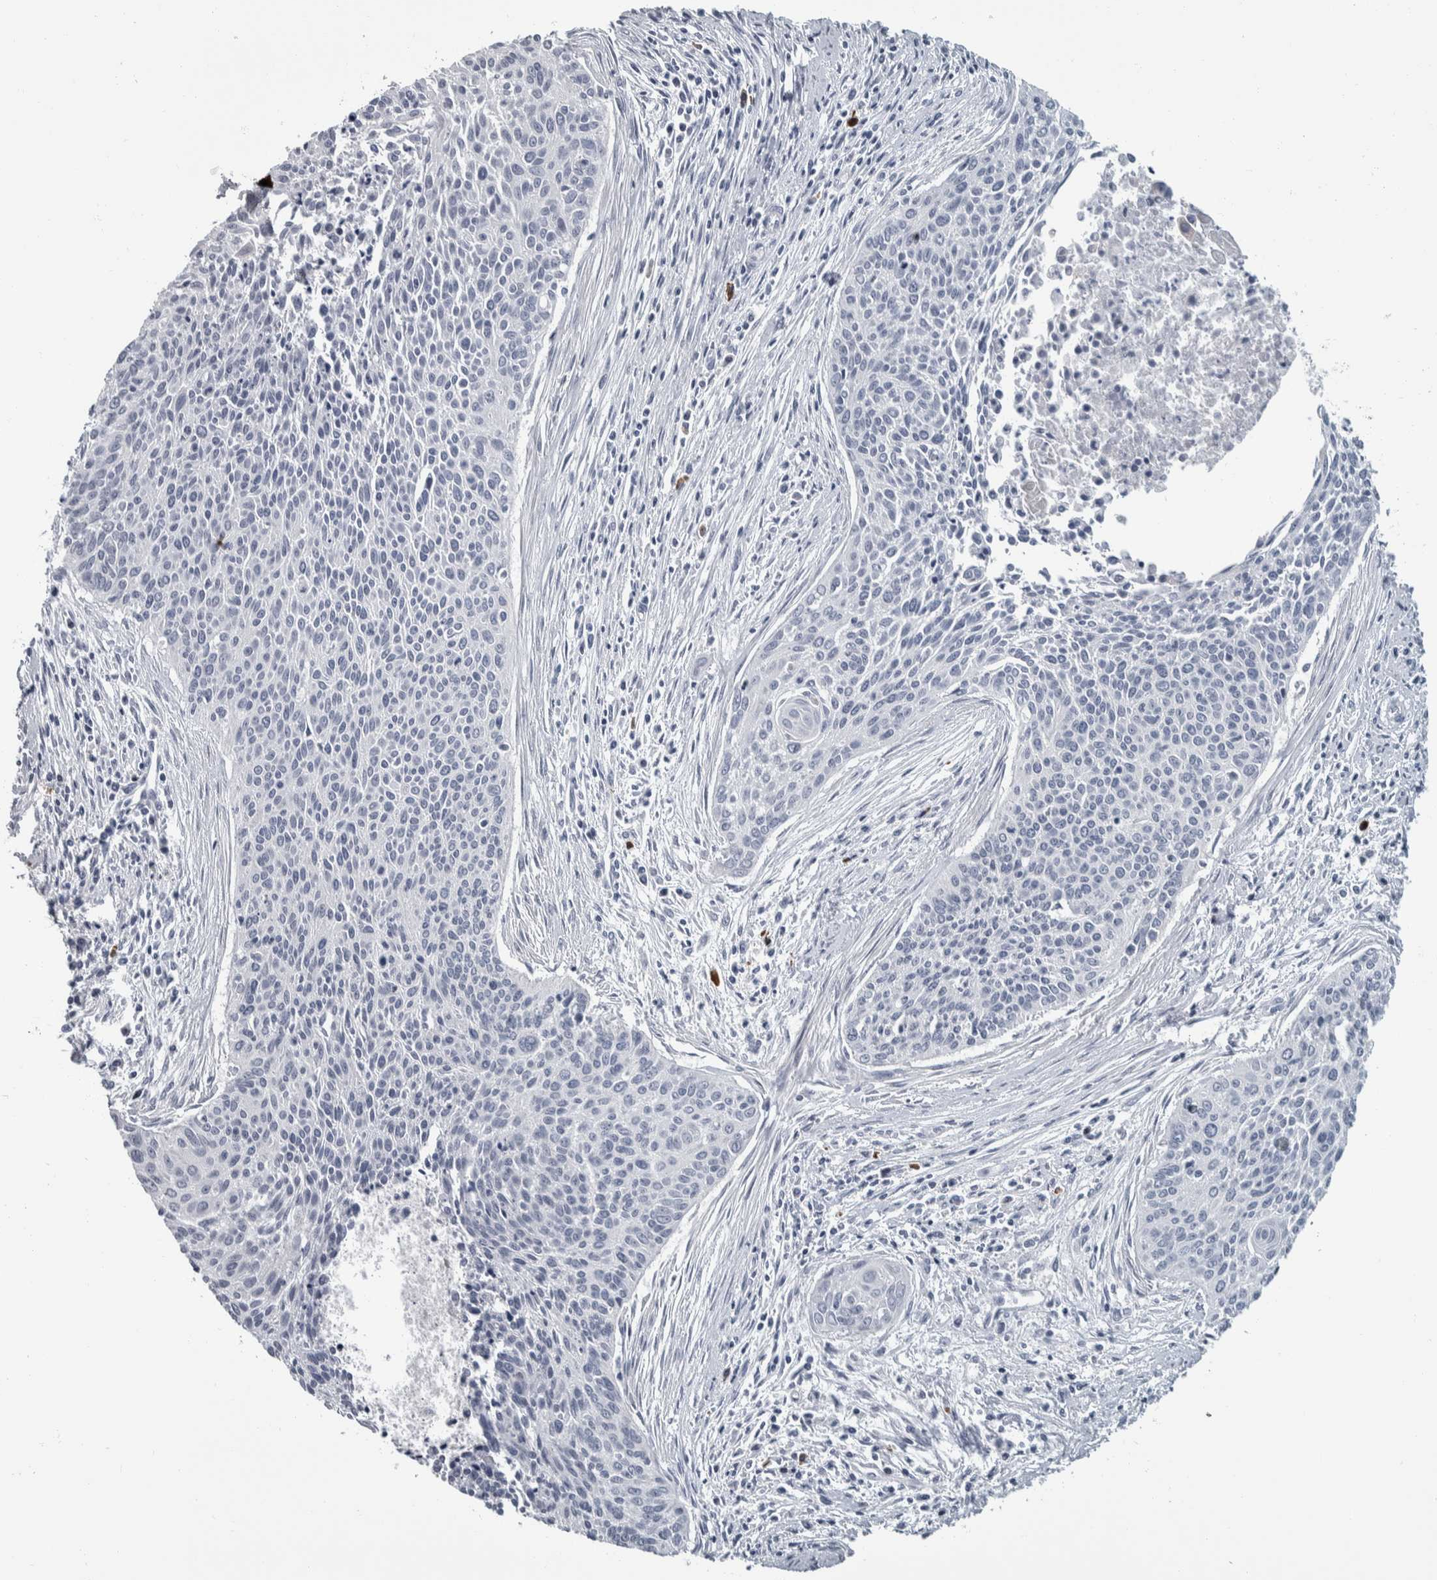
{"staining": {"intensity": "negative", "quantity": "none", "location": "none"}, "tissue": "cervical cancer", "cell_type": "Tumor cells", "image_type": "cancer", "snomed": [{"axis": "morphology", "description": "Squamous cell carcinoma, NOS"}, {"axis": "topography", "description": "Cervix"}], "caption": "The histopathology image displays no significant positivity in tumor cells of cervical squamous cell carcinoma. Brightfield microscopy of immunohistochemistry stained with DAB (brown) and hematoxylin (blue), captured at high magnification.", "gene": "CAVIN4", "patient": {"sex": "female", "age": 55}}